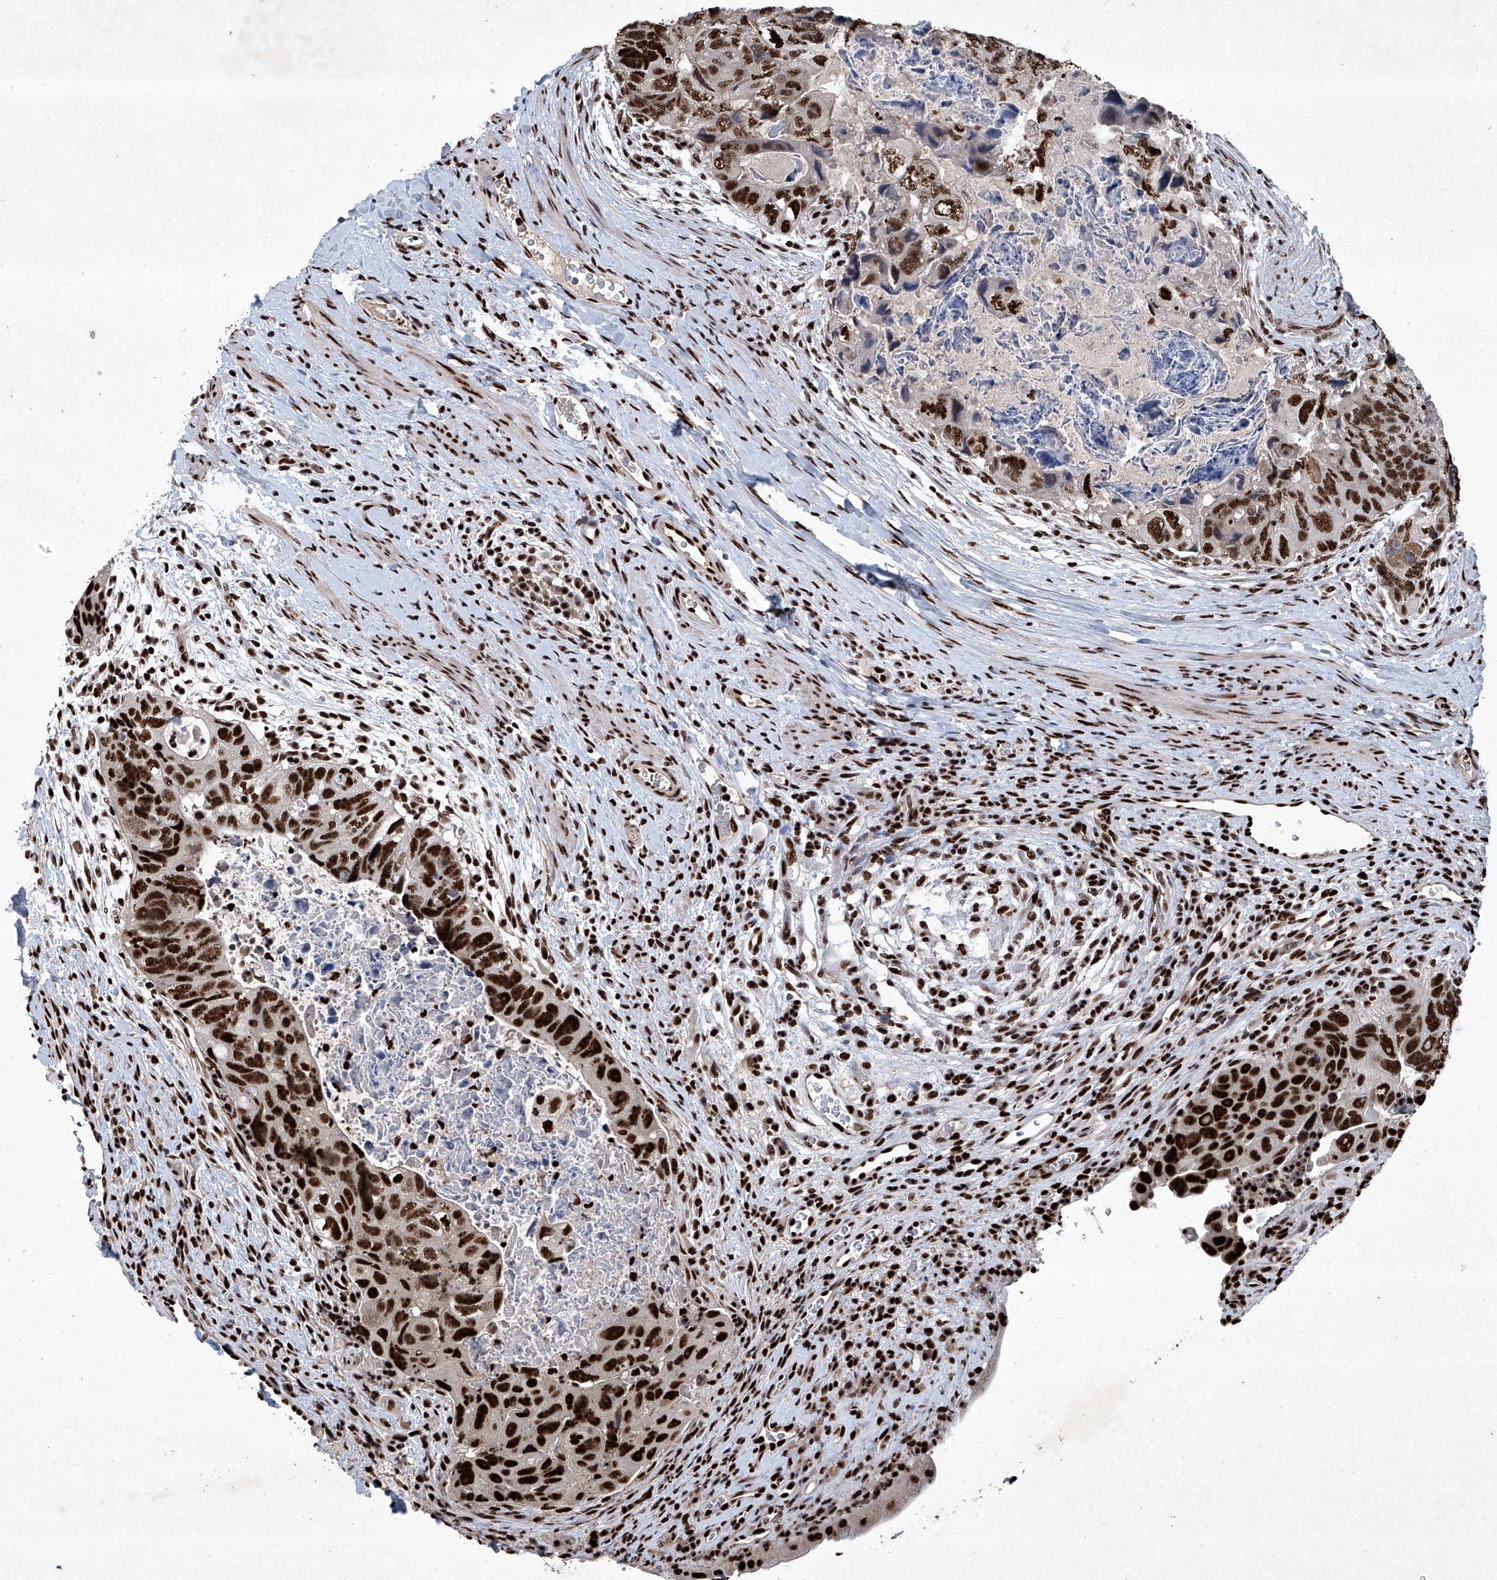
{"staining": {"intensity": "strong", "quantity": ">75%", "location": "nuclear"}, "tissue": "colorectal cancer", "cell_type": "Tumor cells", "image_type": "cancer", "snomed": [{"axis": "morphology", "description": "Adenocarcinoma, NOS"}, {"axis": "topography", "description": "Rectum"}], "caption": "DAB immunohistochemical staining of colorectal adenocarcinoma displays strong nuclear protein expression in about >75% of tumor cells. (Stains: DAB in brown, nuclei in blue, Microscopy: brightfield microscopy at high magnification).", "gene": "DDX39B", "patient": {"sex": "male", "age": 59}}